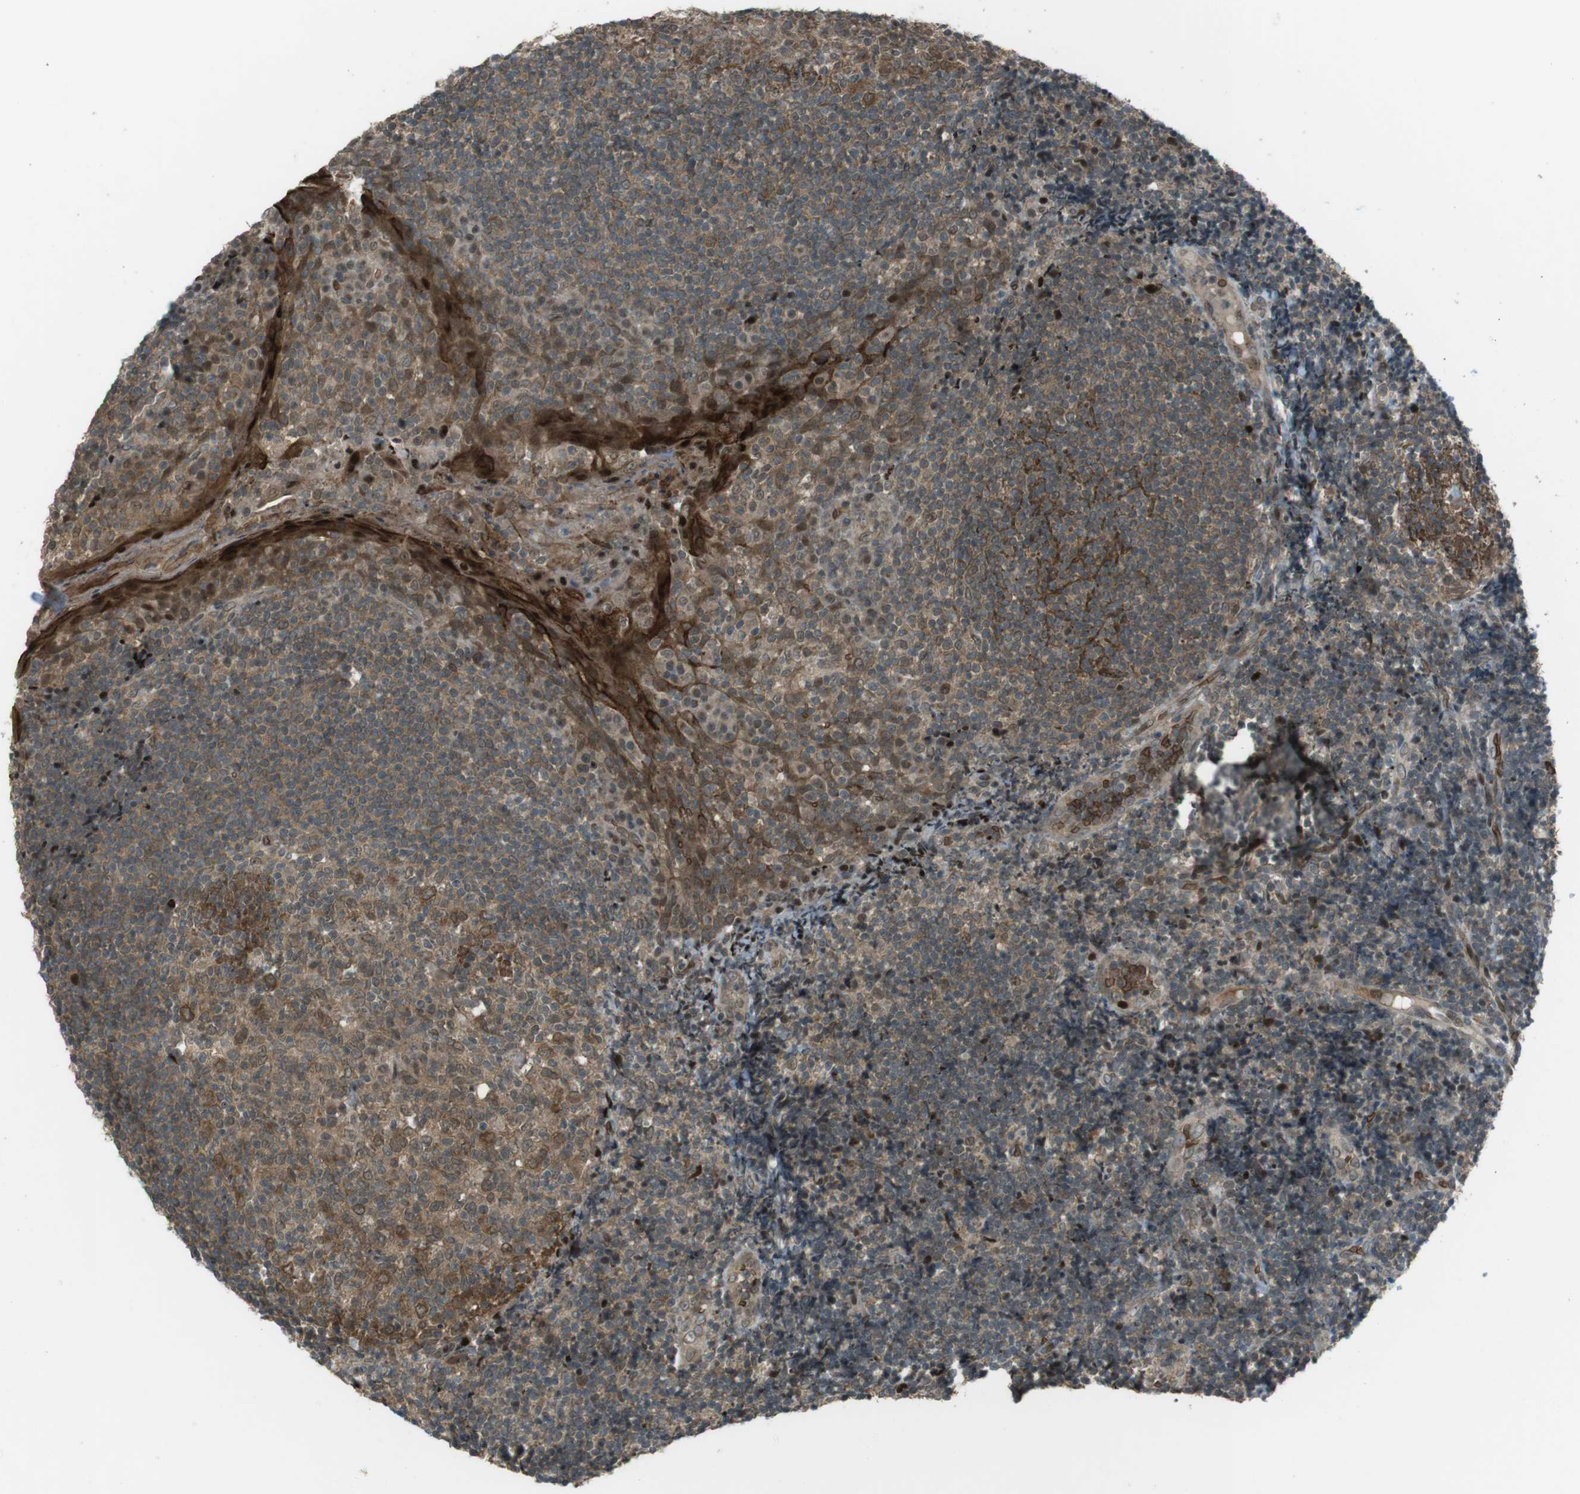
{"staining": {"intensity": "moderate", "quantity": ">75%", "location": "cytoplasmic/membranous,nuclear"}, "tissue": "tonsil", "cell_type": "Germinal center cells", "image_type": "normal", "snomed": [{"axis": "morphology", "description": "Normal tissue, NOS"}, {"axis": "topography", "description": "Tonsil"}], "caption": "IHC staining of normal tonsil, which reveals medium levels of moderate cytoplasmic/membranous,nuclear positivity in about >75% of germinal center cells indicating moderate cytoplasmic/membranous,nuclear protein expression. The staining was performed using DAB (brown) for protein detection and nuclei were counterstained in hematoxylin (blue).", "gene": "SLITRK5", "patient": {"sex": "male", "age": 31}}